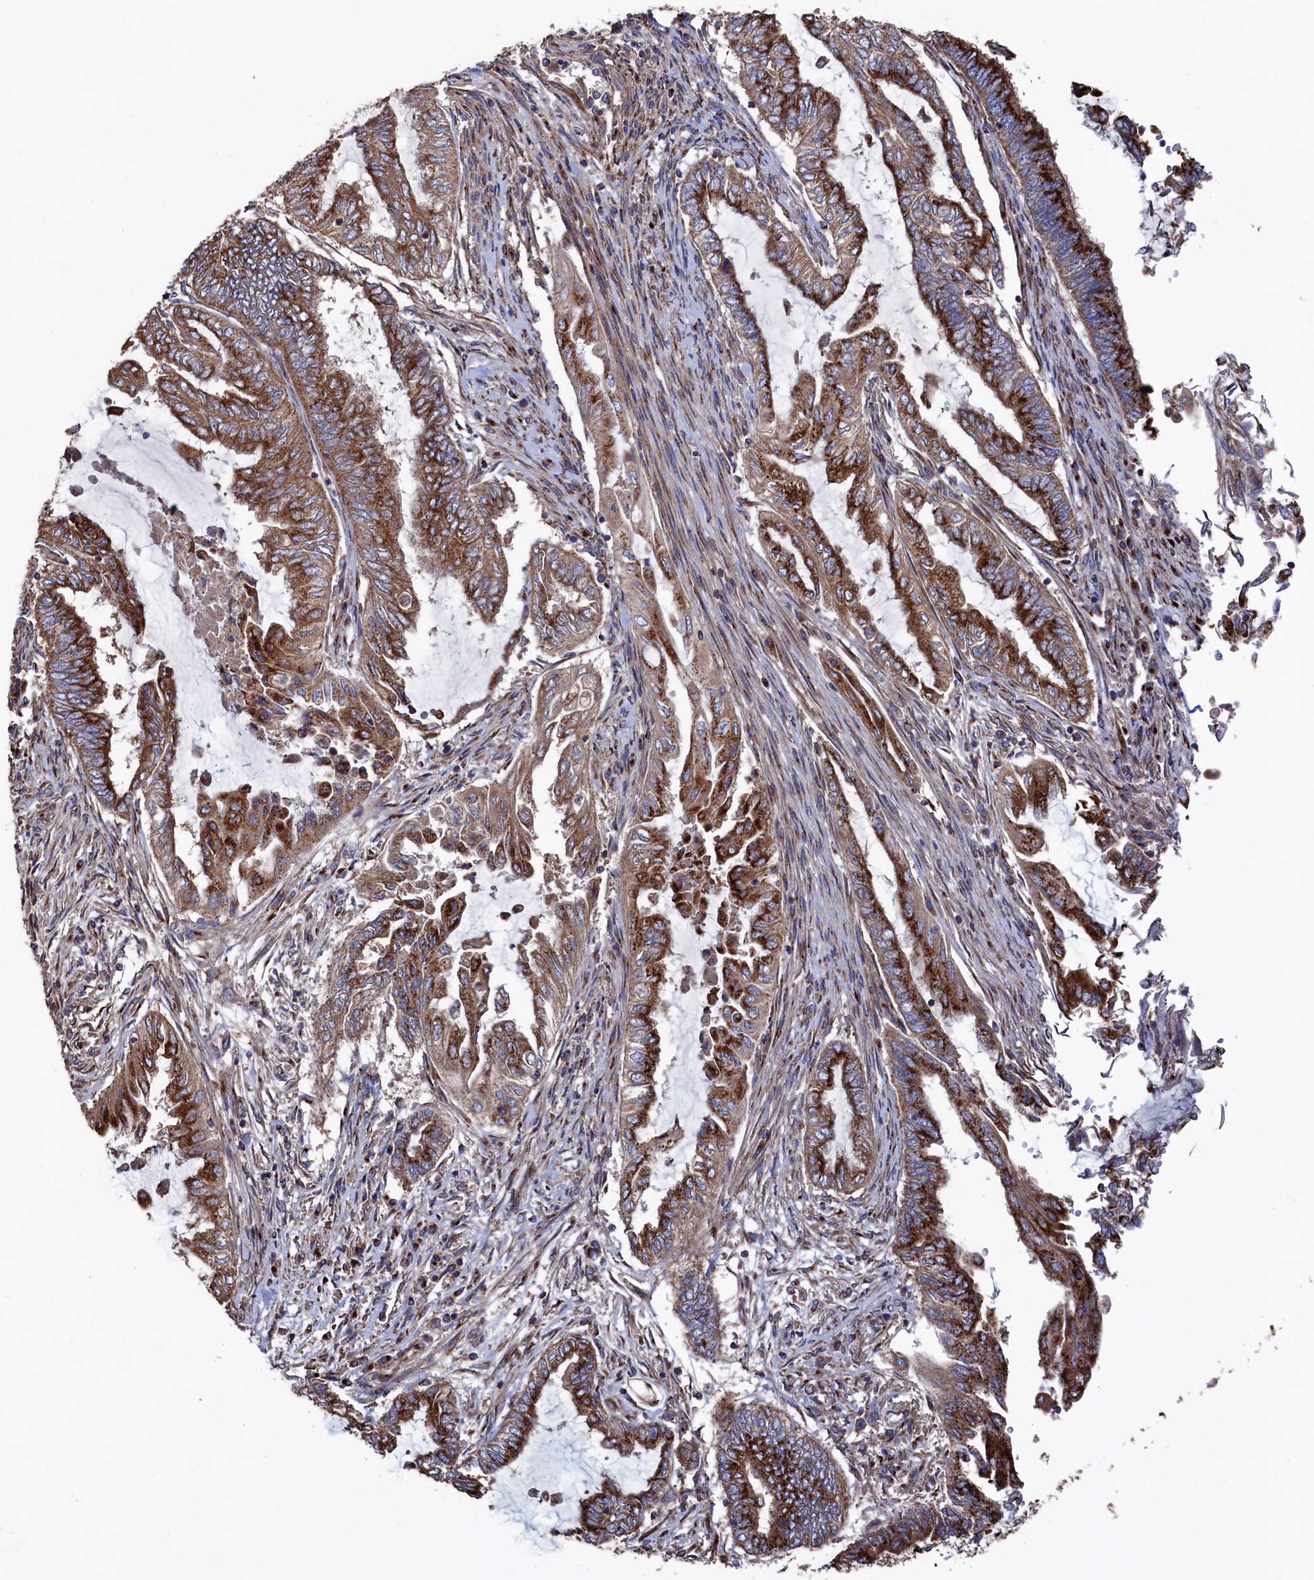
{"staining": {"intensity": "strong", "quantity": ">75%", "location": "cytoplasmic/membranous"}, "tissue": "endometrial cancer", "cell_type": "Tumor cells", "image_type": "cancer", "snomed": [{"axis": "morphology", "description": "Adenocarcinoma, NOS"}, {"axis": "topography", "description": "Uterus"}, {"axis": "topography", "description": "Endometrium"}], "caption": "A micrograph of human endometrial adenocarcinoma stained for a protein exhibits strong cytoplasmic/membranous brown staining in tumor cells.", "gene": "PRRC1", "patient": {"sex": "female", "age": 70}}